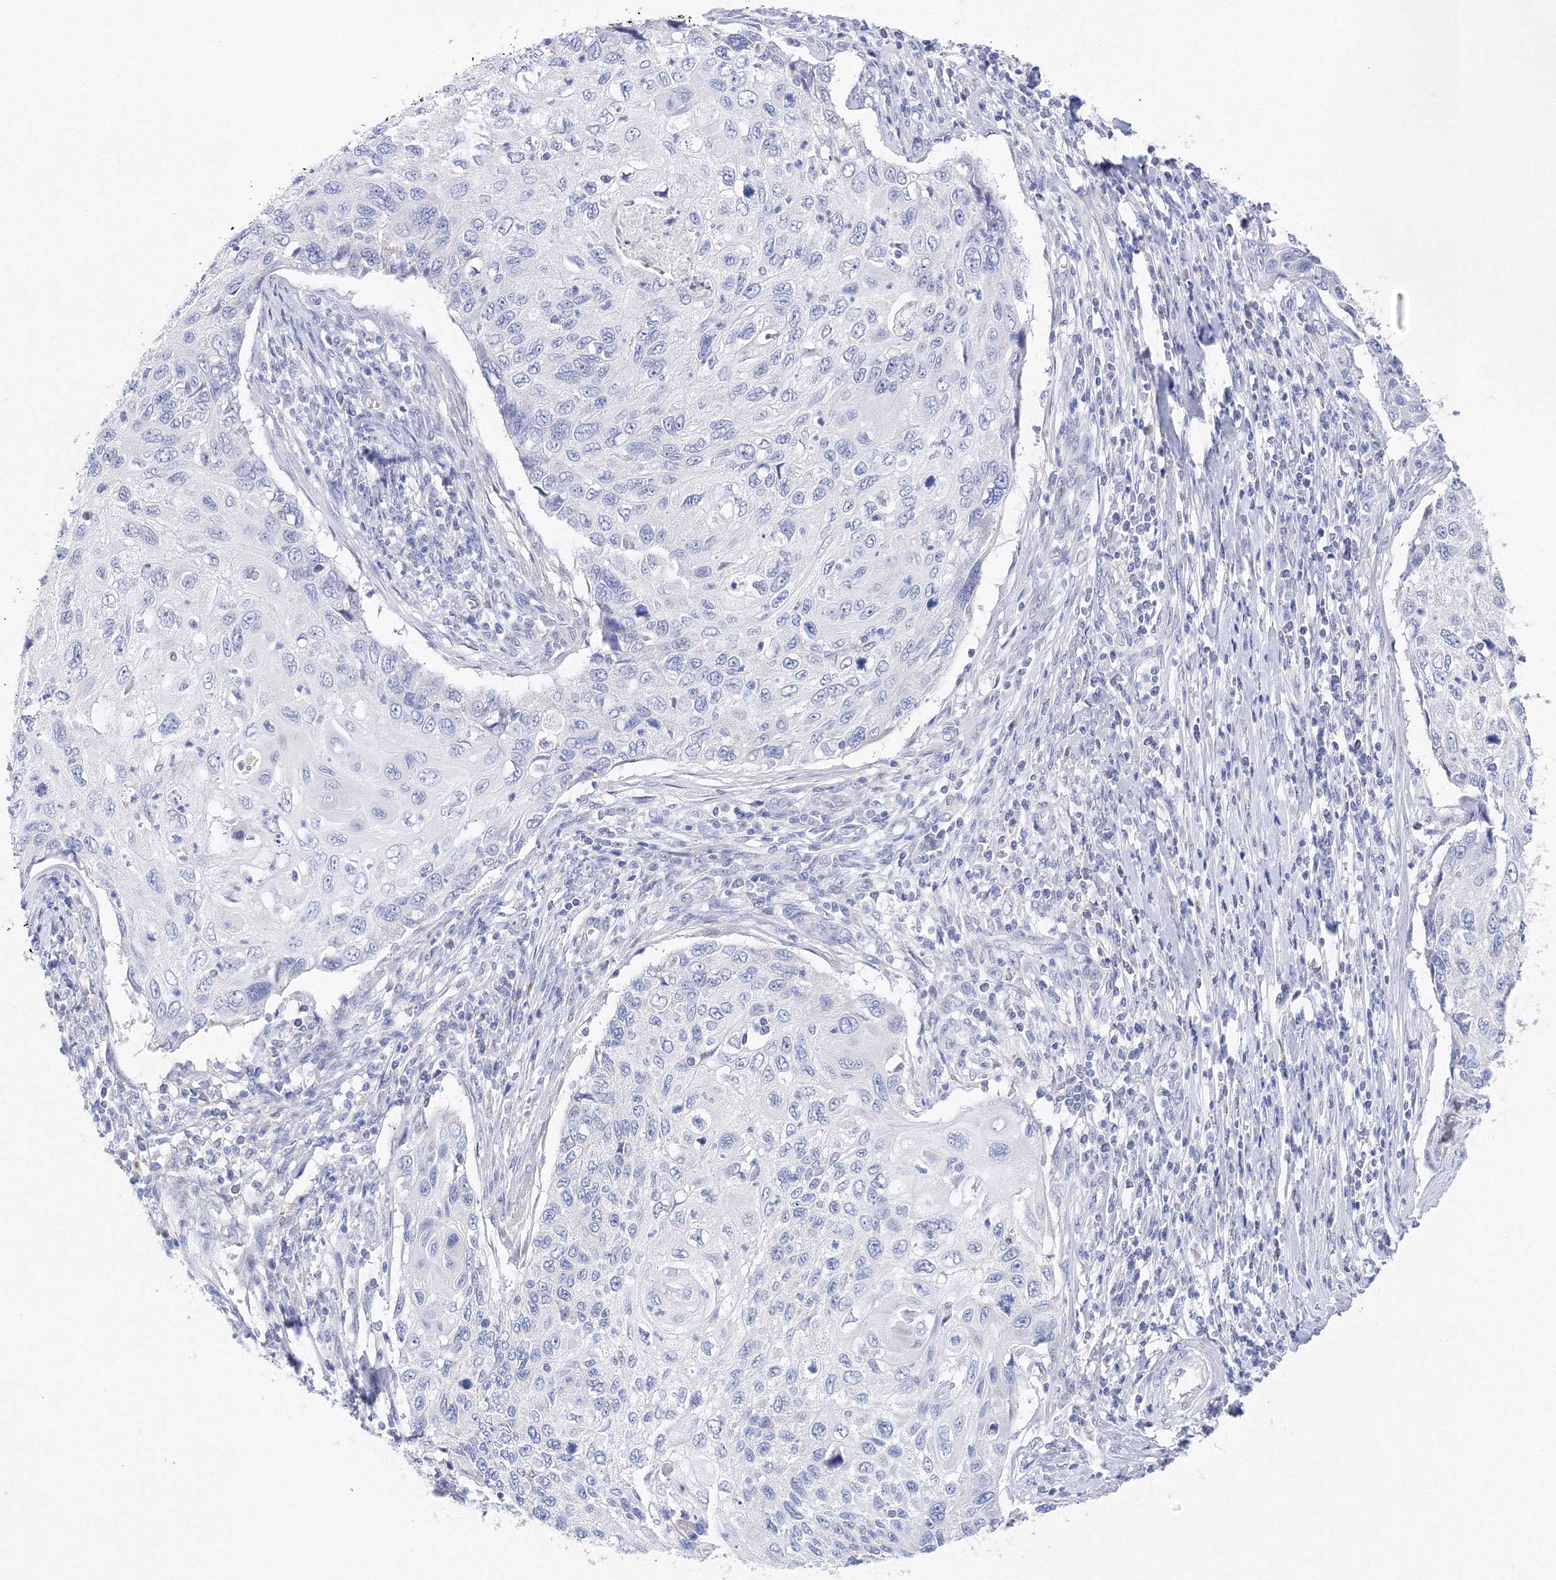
{"staining": {"intensity": "negative", "quantity": "none", "location": "none"}, "tissue": "cervical cancer", "cell_type": "Tumor cells", "image_type": "cancer", "snomed": [{"axis": "morphology", "description": "Squamous cell carcinoma, NOS"}, {"axis": "topography", "description": "Cervix"}], "caption": "Tumor cells show no significant protein staining in cervical cancer (squamous cell carcinoma).", "gene": "TAMM41", "patient": {"sex": "female", "age": 70}}